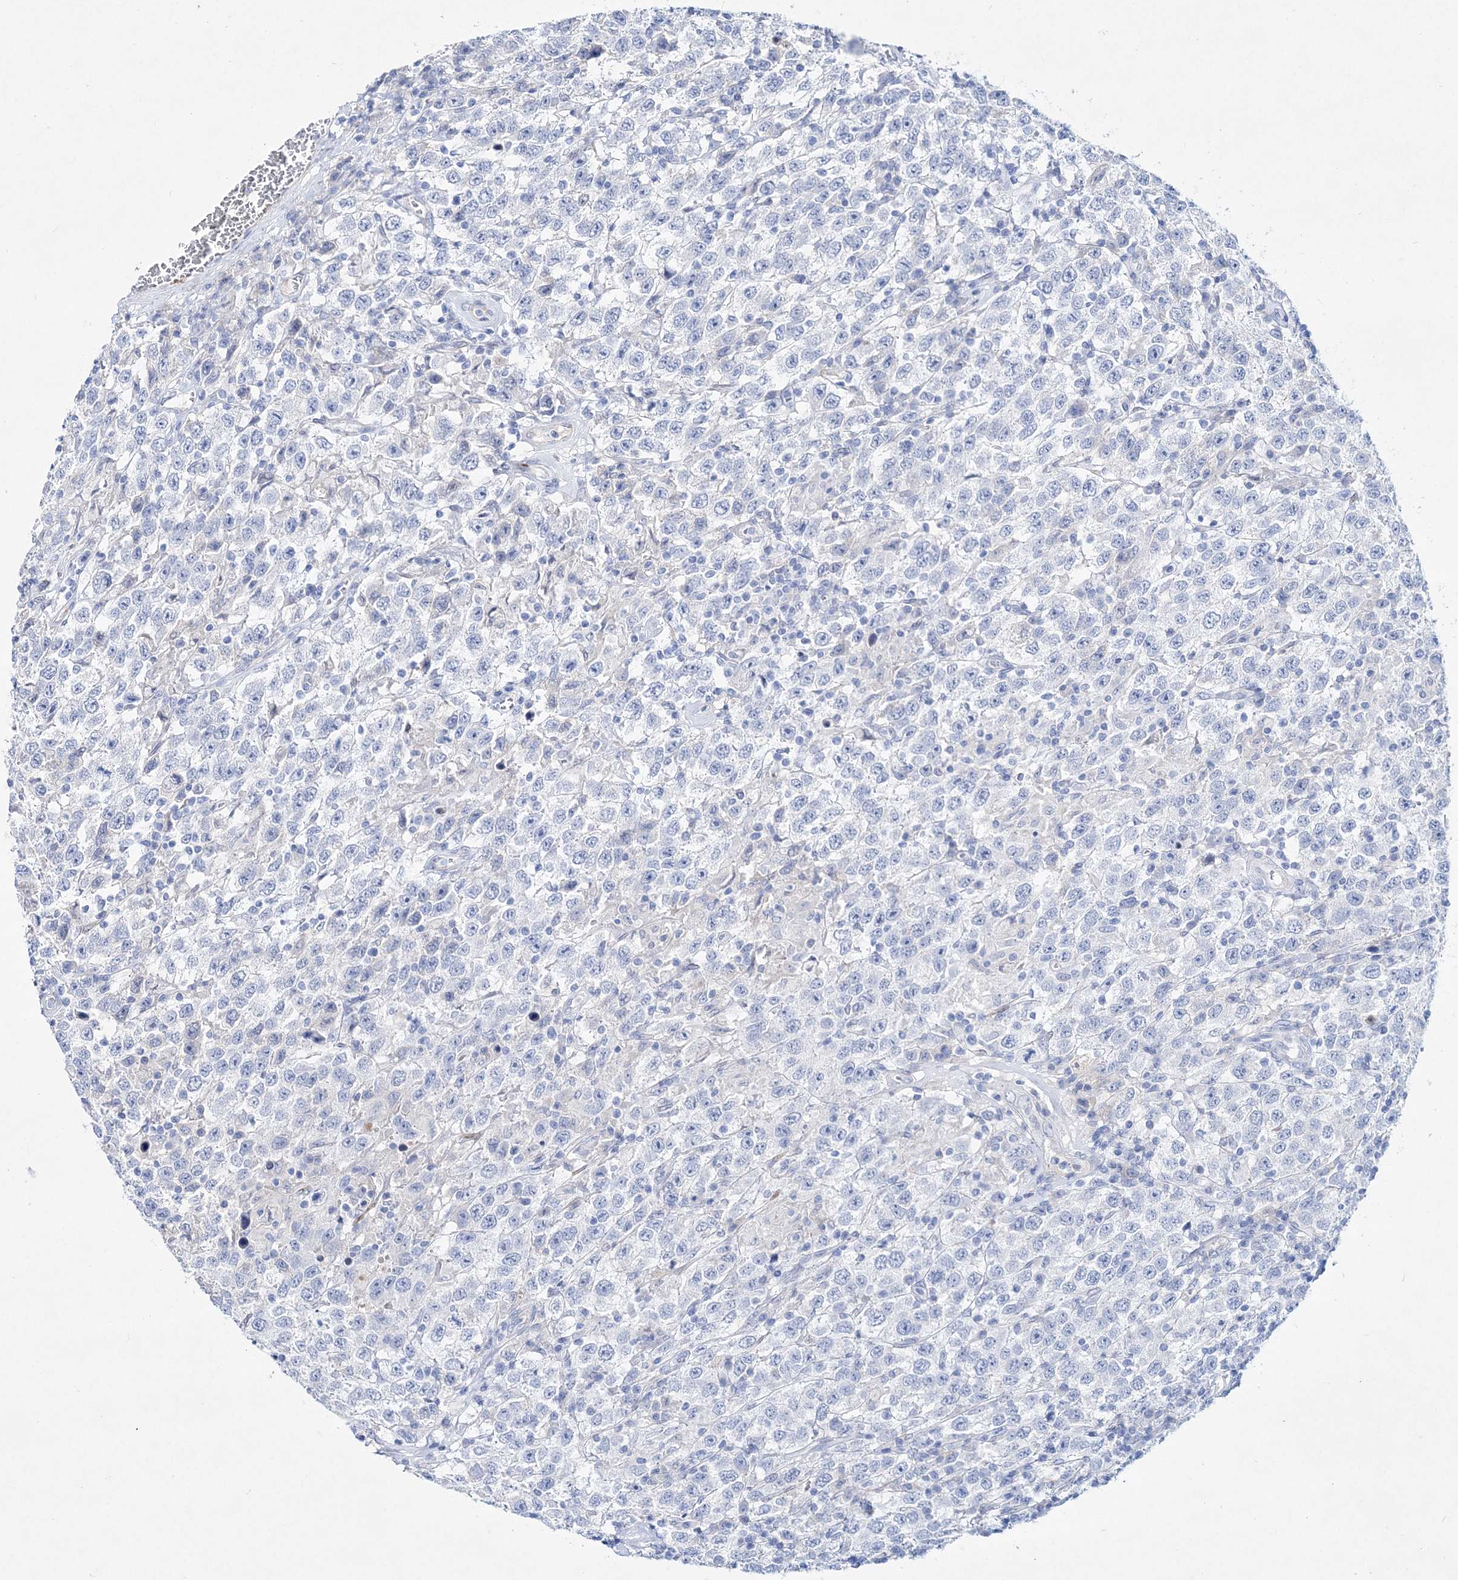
{"staining": {"intensity": "negative", "quantity": "none", "location": "none"}, "tissue": "testis cancer", "cell_type": "Tumor cells", "image_type": "cancer", "snomed": [{"axis": "morphology", "description": "Seminoma, NOS"}, {"axis": "topography", "description": "Testis"}], "caption": "Tumor cells are negative for protein expression in human testis seminoma. (DAB (3,3'-diaminobenzidine) immunohistochemistry with hematoxylin counter stain).", "gene": "SPINK7", "patient": {"sex": "male", "age": 41}}